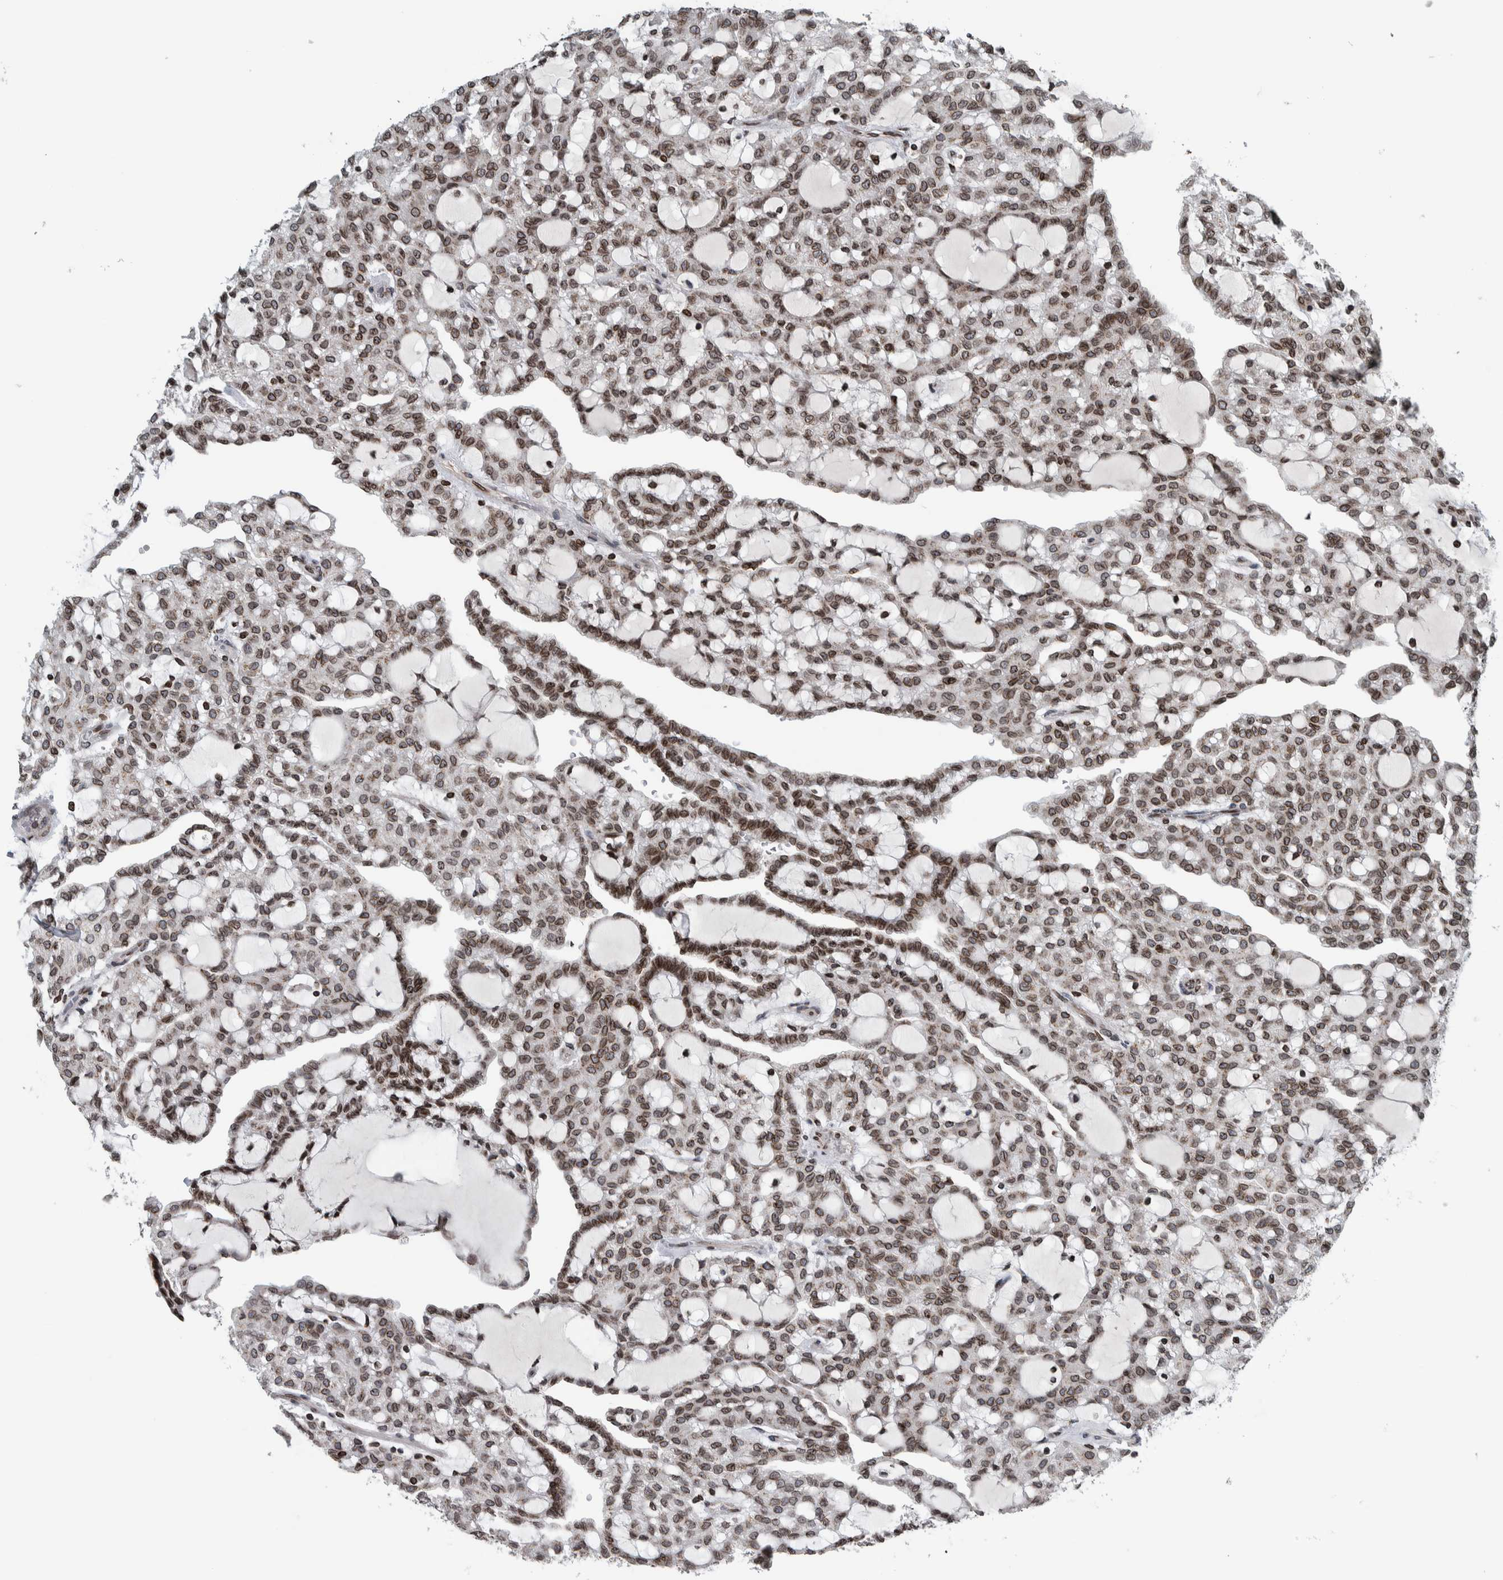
{"staining": {"intensity": "weak", "quantity": ">75%", "location": "cytoplasmic/membranous,nuclear"}, "tissue": "renal cancer", "cell_type": "Tumor cells", "image_type": "cancer", "snomed": [{"axis": "morphology", "description": "Adenocarcinoma, NOS"}, {"axis": "topography", "description": "Kidney"}], "caption": "Immunohistochemical staining of adenocarcinoma (renal) demonstrates low levels of weak cytoplasmic/membranous and nuclear protein expression in about >75% of tumor cells.", "gene": "FAM135B", "patient": {"sex": "male", "age": 63}}